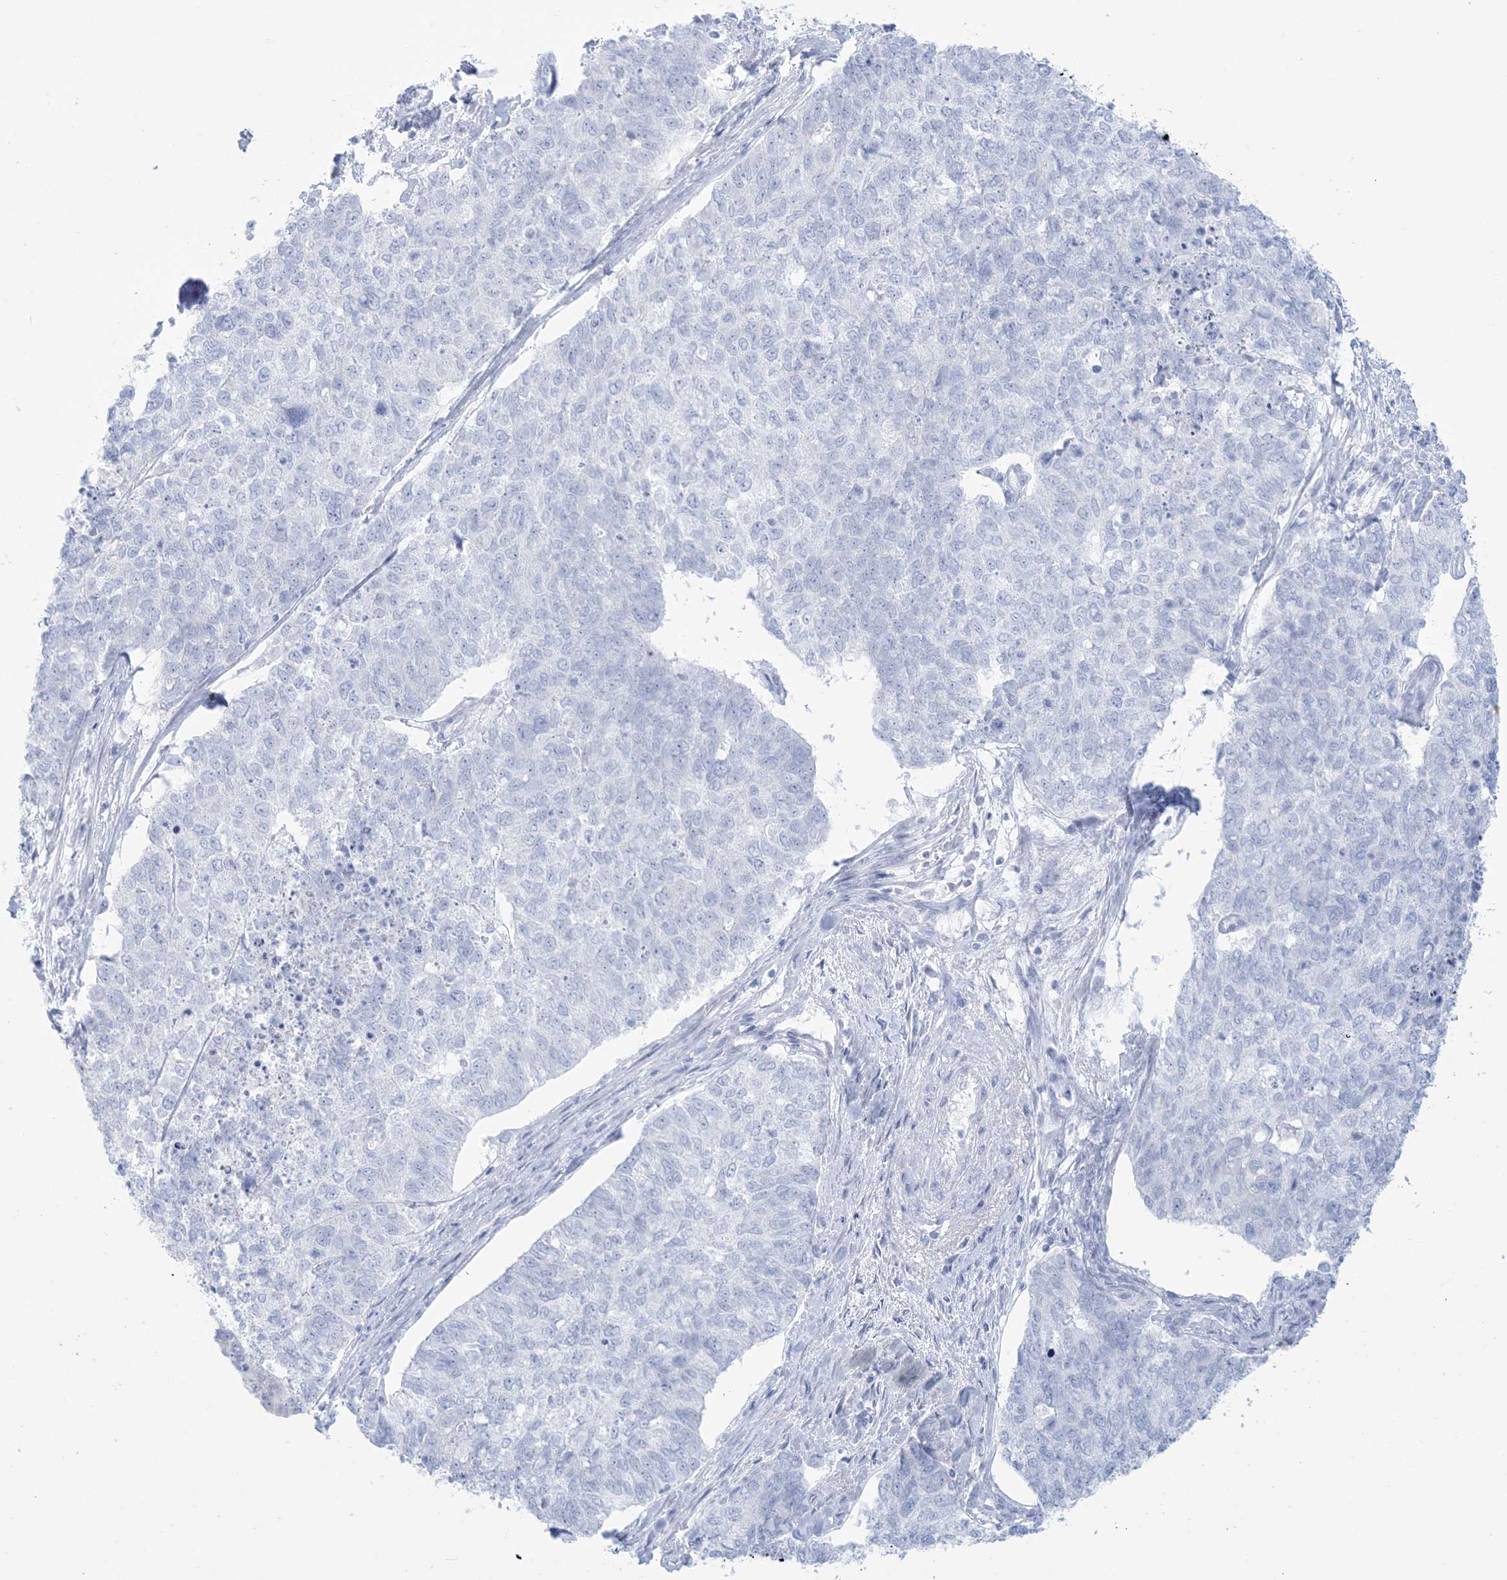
{"staining": {"intensity": "negative", "quantity": "none", "location": "none"}, "tissue": "cervical cancer", "cell_type": "Tumor cells", "image_type": "cancer", "snomed": [{"axis": "morphology", "description": "Squamous cell carcinoma, NOS"}, {"axis": "topography", "description": "Cervix"}], "caption": "Tumor cells show no significant expression in cervical cancer. Nuclei are stained in blue.", "gene": "AGXT", "patient": {"sex": "female", "age": 63}}